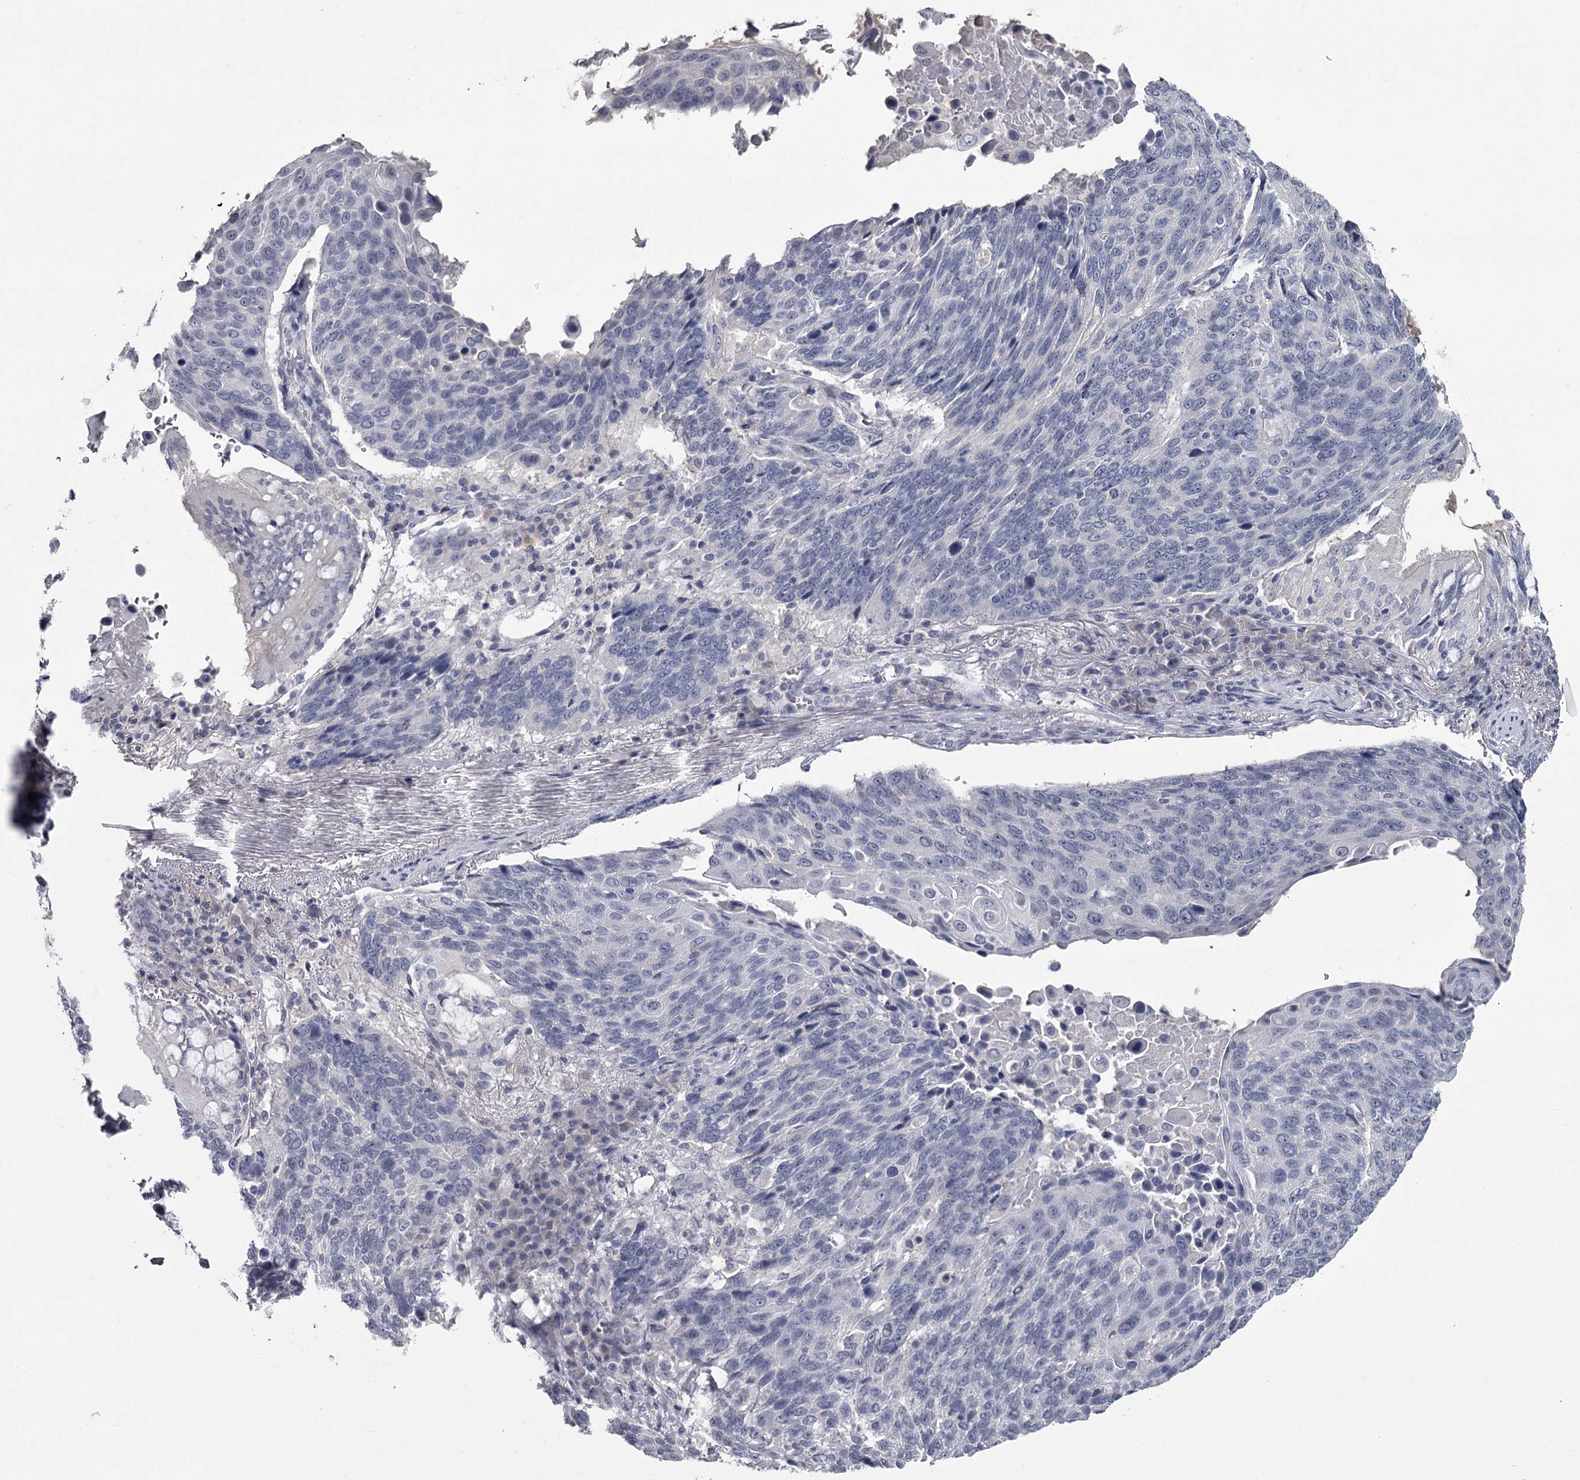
{"staining": {"intensity": "negative", "quantity": "none", "location": "none"}, "tissue": "lung cancer", "cell_type": "Tumor cells", "image_type": "cancer", "snomed": [{"axis": "morphology", "description": "Squamous cell carcinoma, NOS"}, {"axis": "topography", "description": "Lung"}], "caption": "The immunohistochemistry (IHC) photomicrograph has no significant staining in tumor cells of squamous cell carcinoma (lung) tissue. (DAB (3,3'-diaminobenzidine) IHC with hematoxylin counter stain).", "gene": "DAO", "patient": {"sex": "male", "age": 66}}